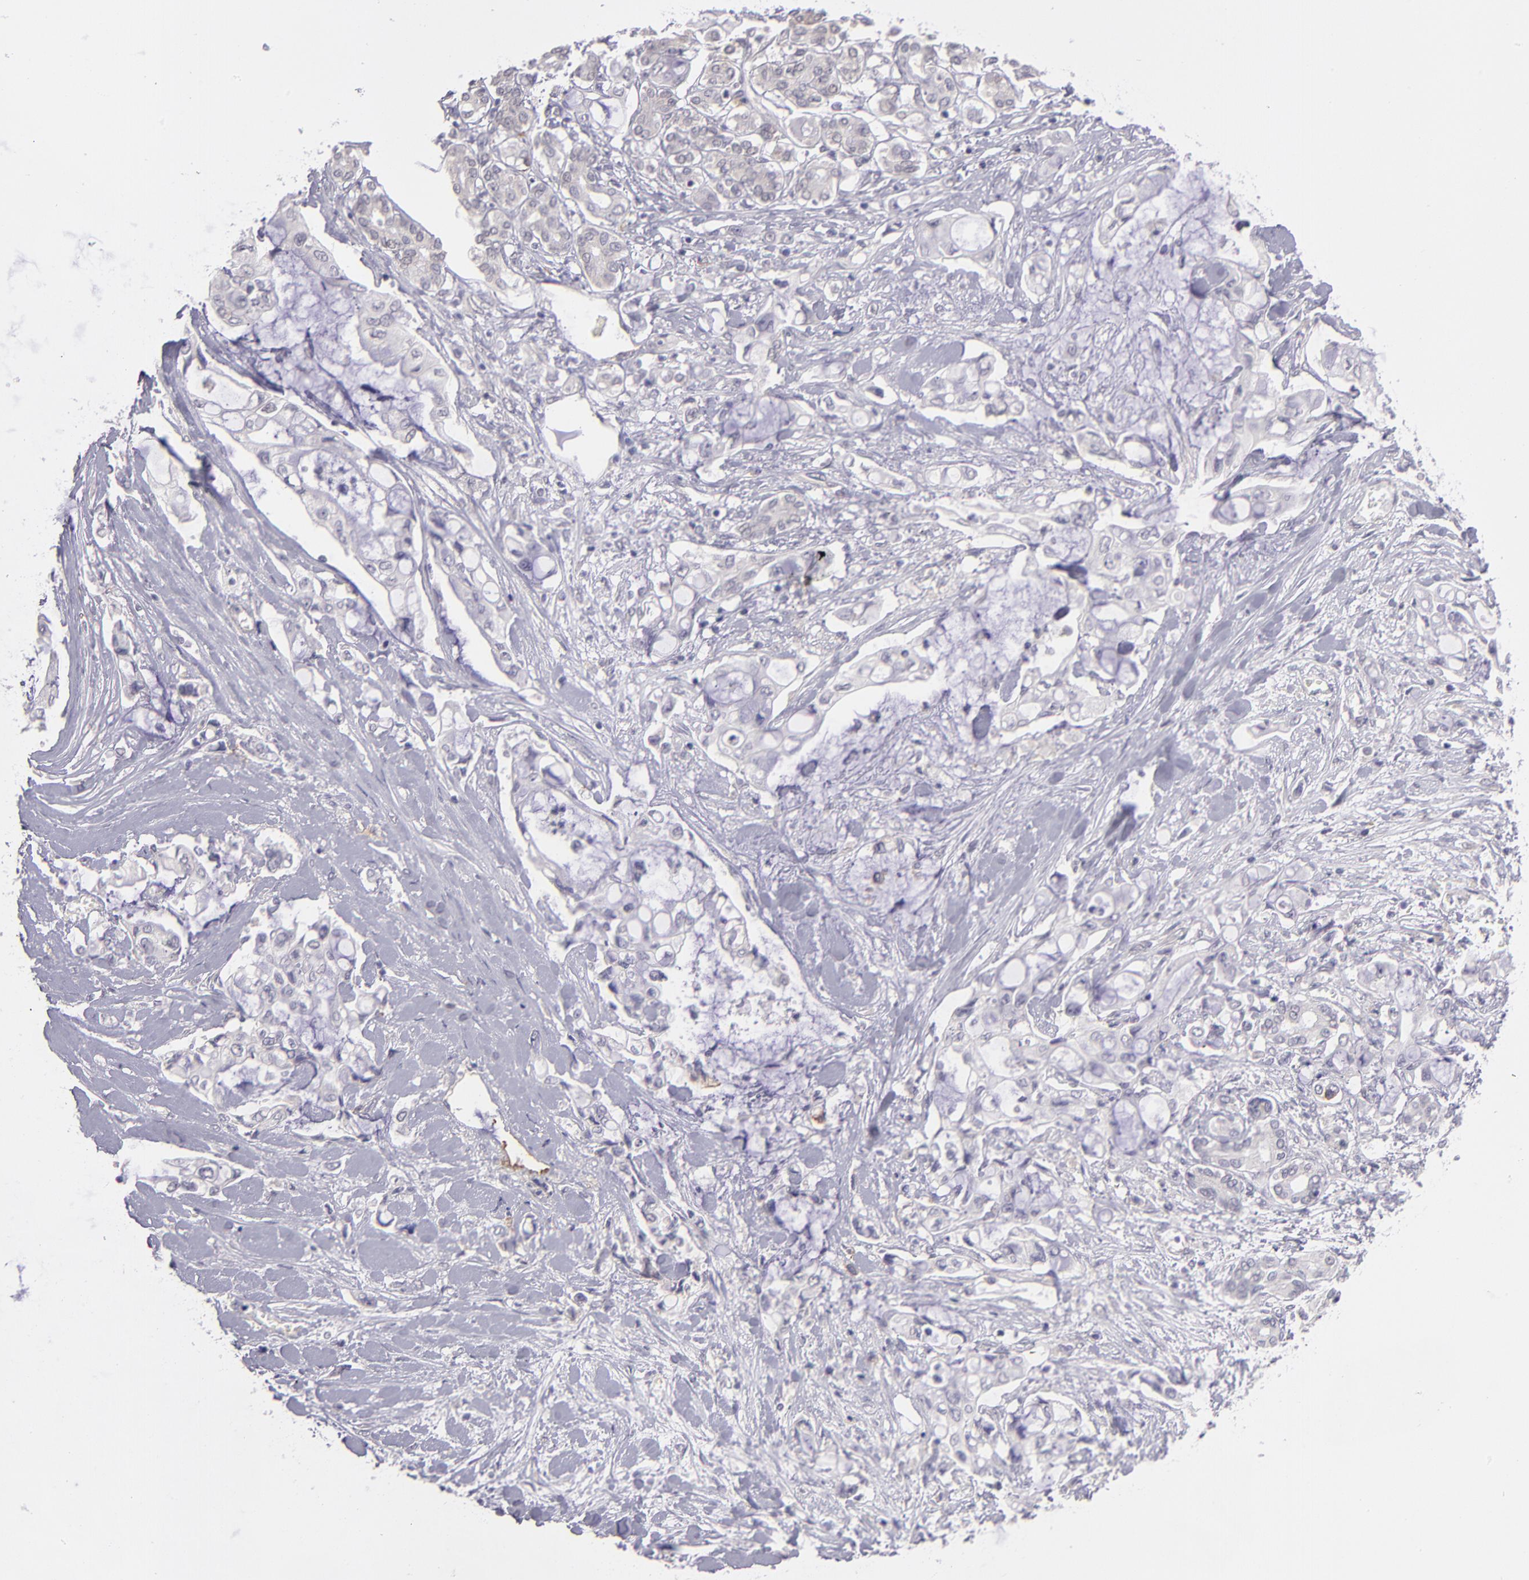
{"staining": {"intensity": "negative", "quantity": "none", "location": "none"}, "tissue": "pancreatic cancer", "cell_type": "Tumor cells", "image_type": "cancer", "snomed": [{"axis": "morphology", "description": "Adenocarcinoma, NOS"}, {"axis": "topography", "description": "Pancreas"}], "caption": "This image is of pancreatic adenocarcinoma stained with IHC to label a protein in brown with the nuclei are counter-stained blue. There is no positivity in tumor cells.", "gene": "THBD", "patient": {"sex": "female", "age": 70}}